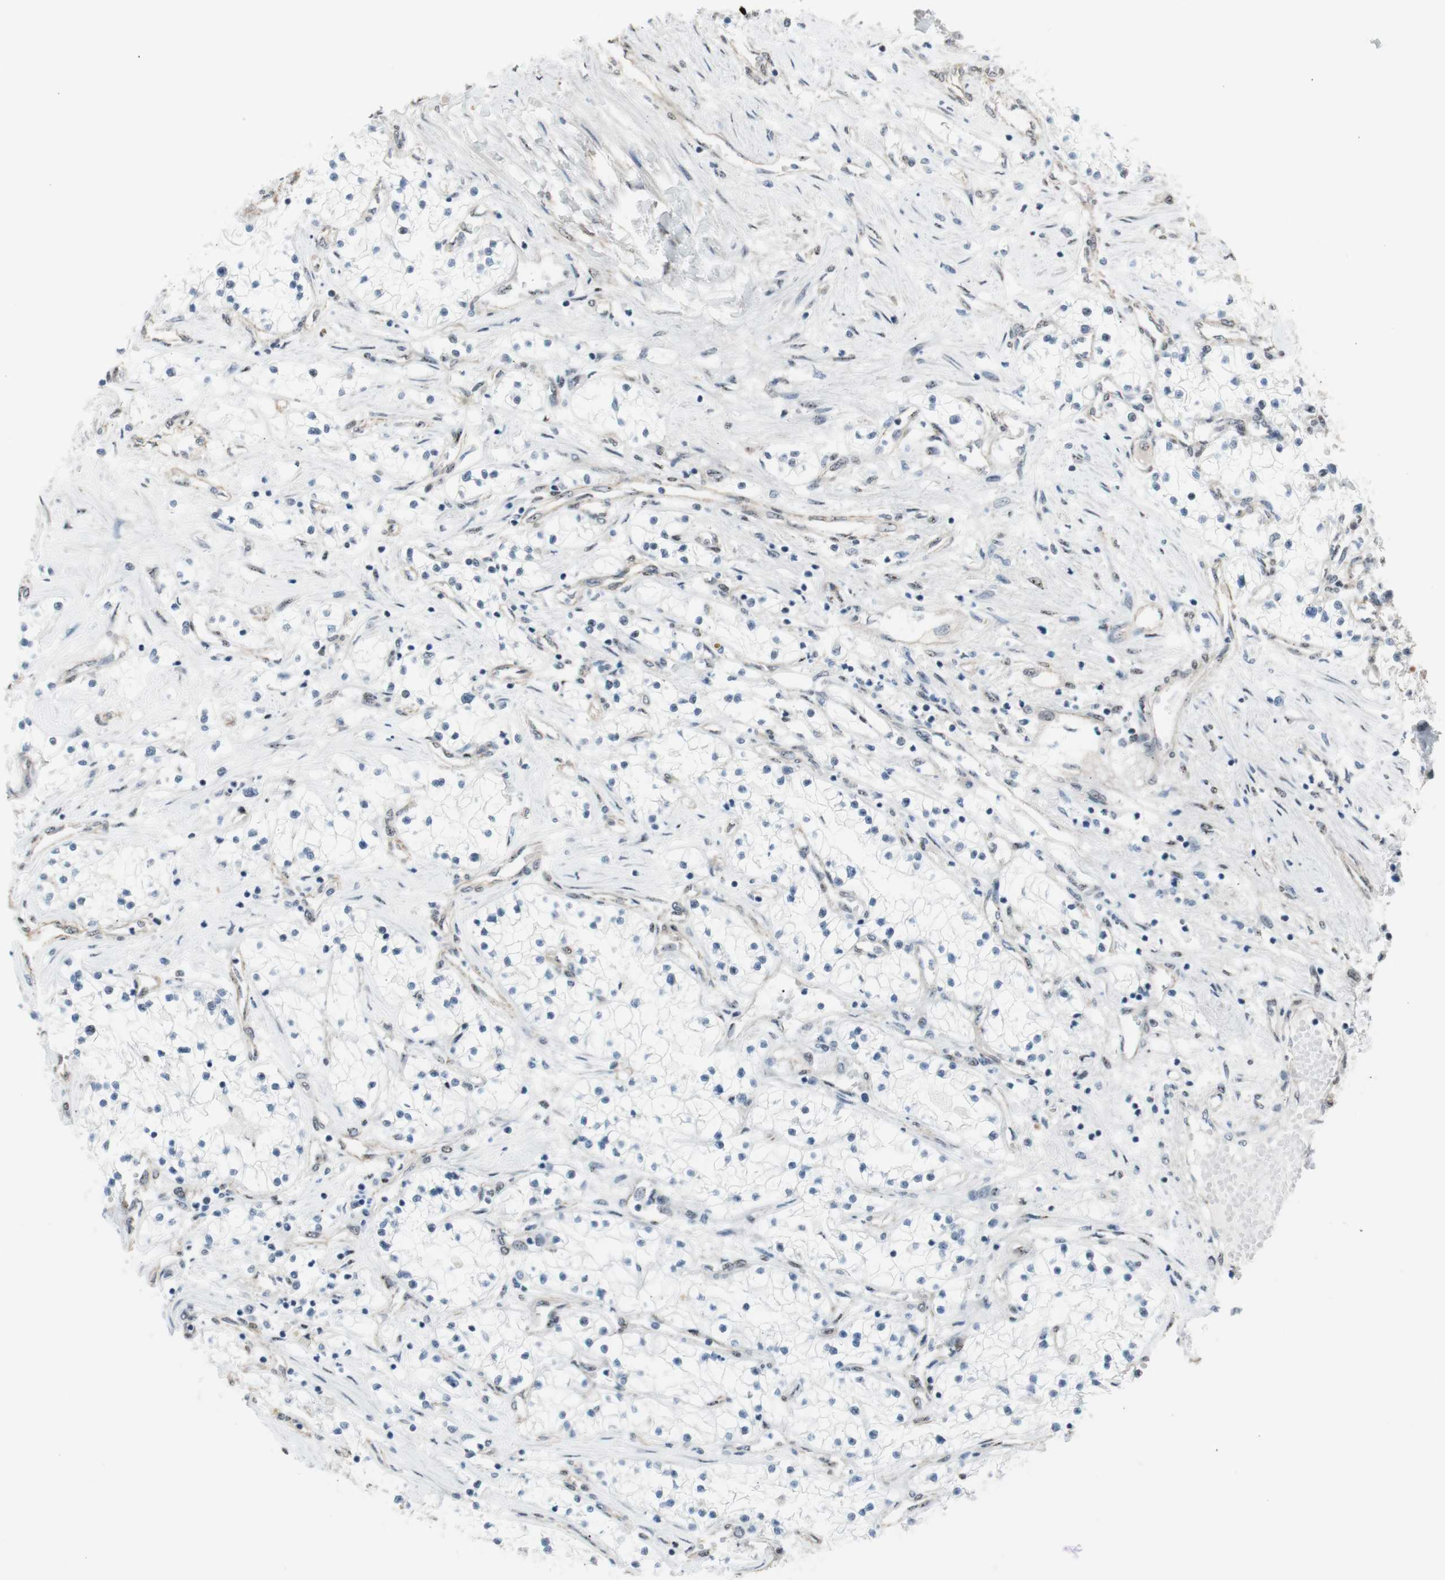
{"staining": {"intensity": "negative", "quantity": "none", "location": "none"}, "tissue": "renal cancer", "cell_type": "Tumor cells", "image_type": "cancer", "snomed": [{"axis": "morphology", "description": "Adenocarcinoma, NOS"}, {"axis": "topography", "description": "Kidney"}], "caption": "Tumor cells are negative for brown protein staining in renal cancer (adenocarcinoma).", "gene": "PML", "patient": {"sex": "male", "age": 68}}